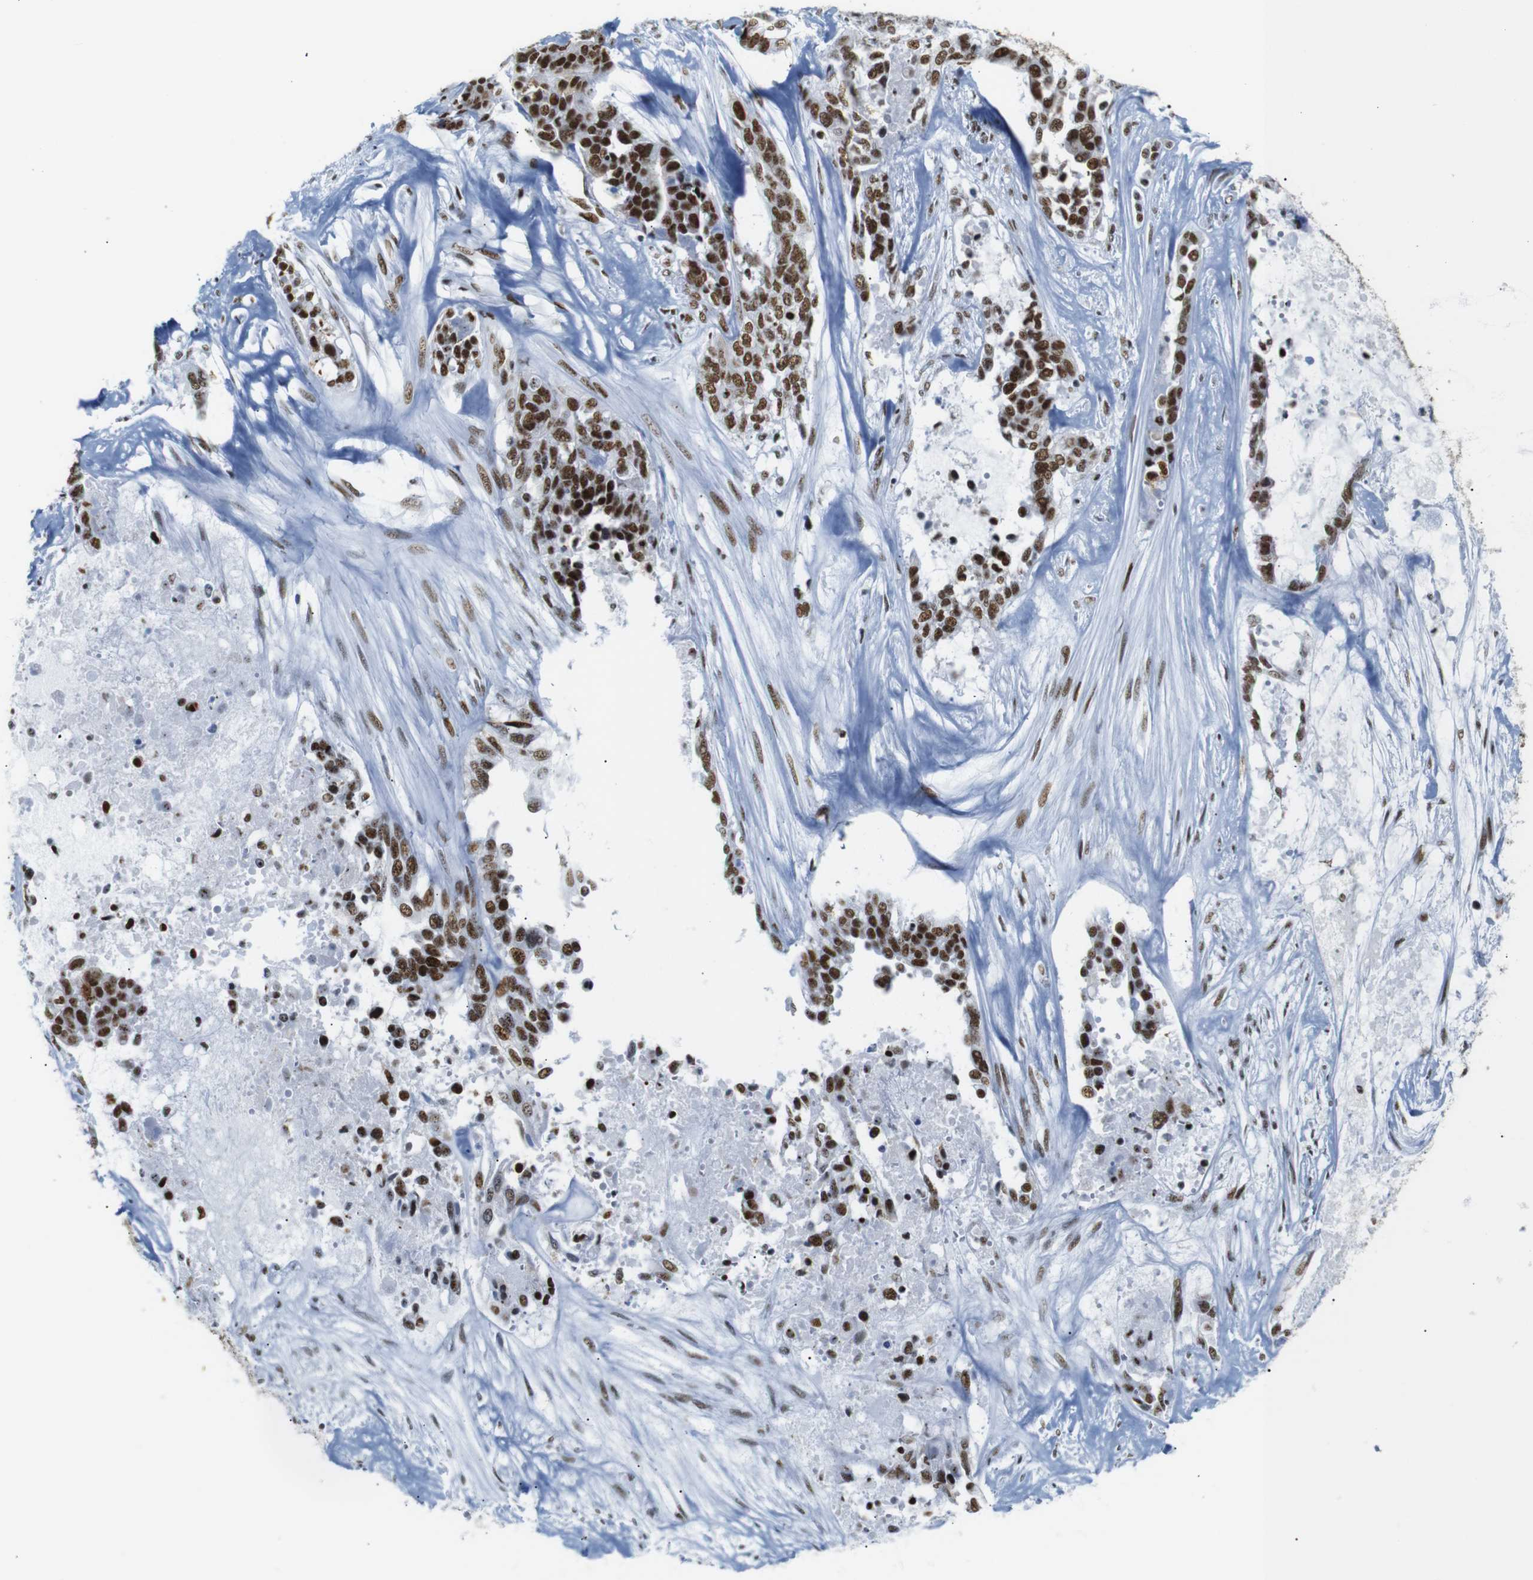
{"staining": {"intensity": "strong", "quantity": ">75%", "location": "nuclear"}, "tissue": "ovarian cancer", "cell_type": "Tumor cells", "image_type": "cancer", "snomed": [{"axis": "morphology", "description": "Cystadenocarcinoma, serous, NOS"}, {"axis": "topography", "description": "Ovary"}], "caption": "Immunohistochemical staining of human ovarian cancer (serous cystadenocarcinoma) reveals high levels of strong nuclear protein expression in about >75% of tumor cells.", "gene": "TRA2B", "patient": {"sex": "female", "age": 44}}